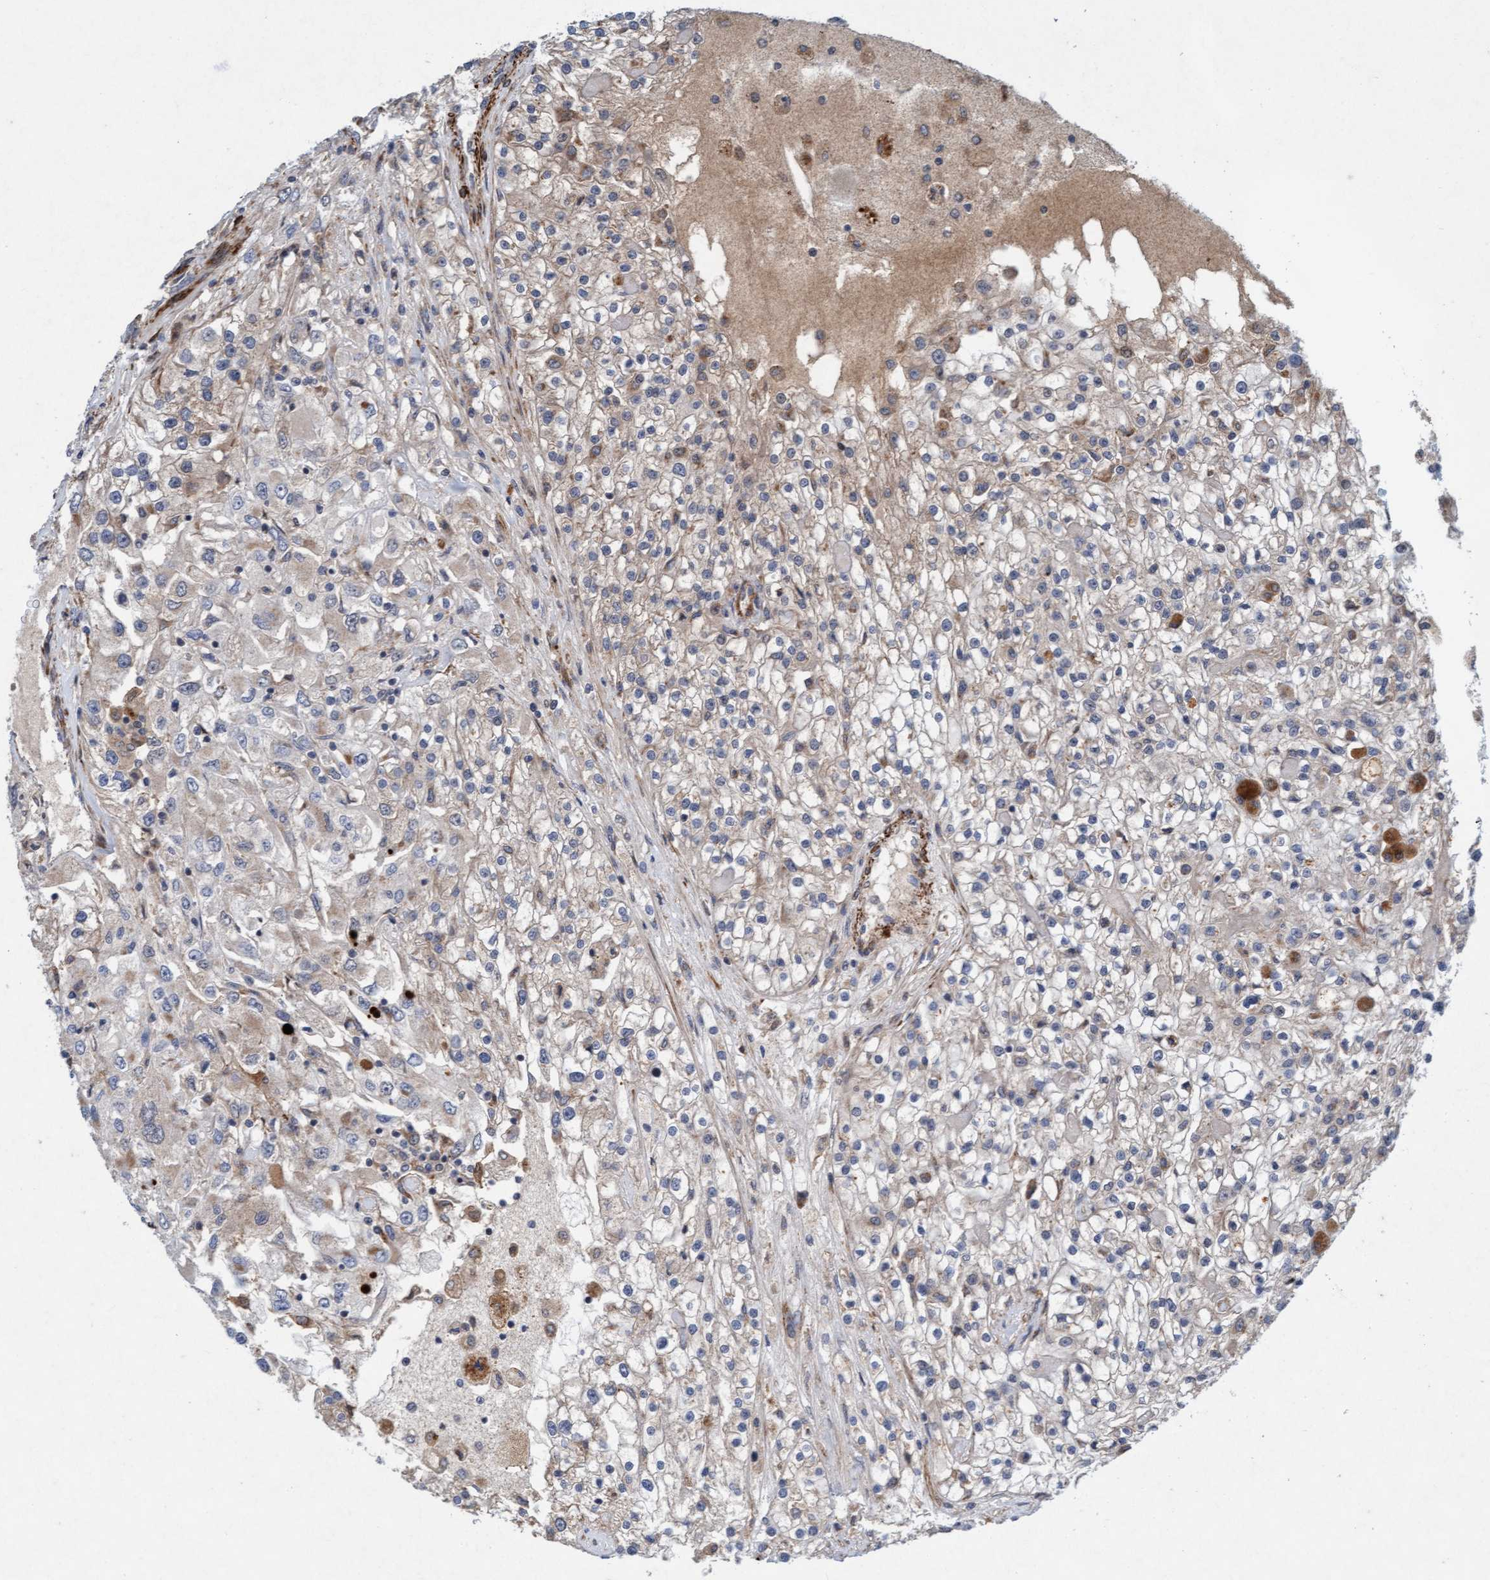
{"staining": {"intensity": "weak", "quantity": "25%-75%", "location": "cytoplasmic/membranous"}, "tissue": "renal cancer", "cell_type": "Tumor cells", "image_type": "cancer", "snomed": [{"axis": "morphology", "description": "Adenocarcinoma, NOS"}, {"axis": "topography", "description": "Kidney"}], "caption": "Immunohistochemistry image of human renal cancer stained for a protein (brown), which demonstrates low levels of weak cytoplasmic/membranous staining in about 25%-75% of tumor cells.", "gene": "TMEM70", "patient": {"sex": "female", "age": 52}}